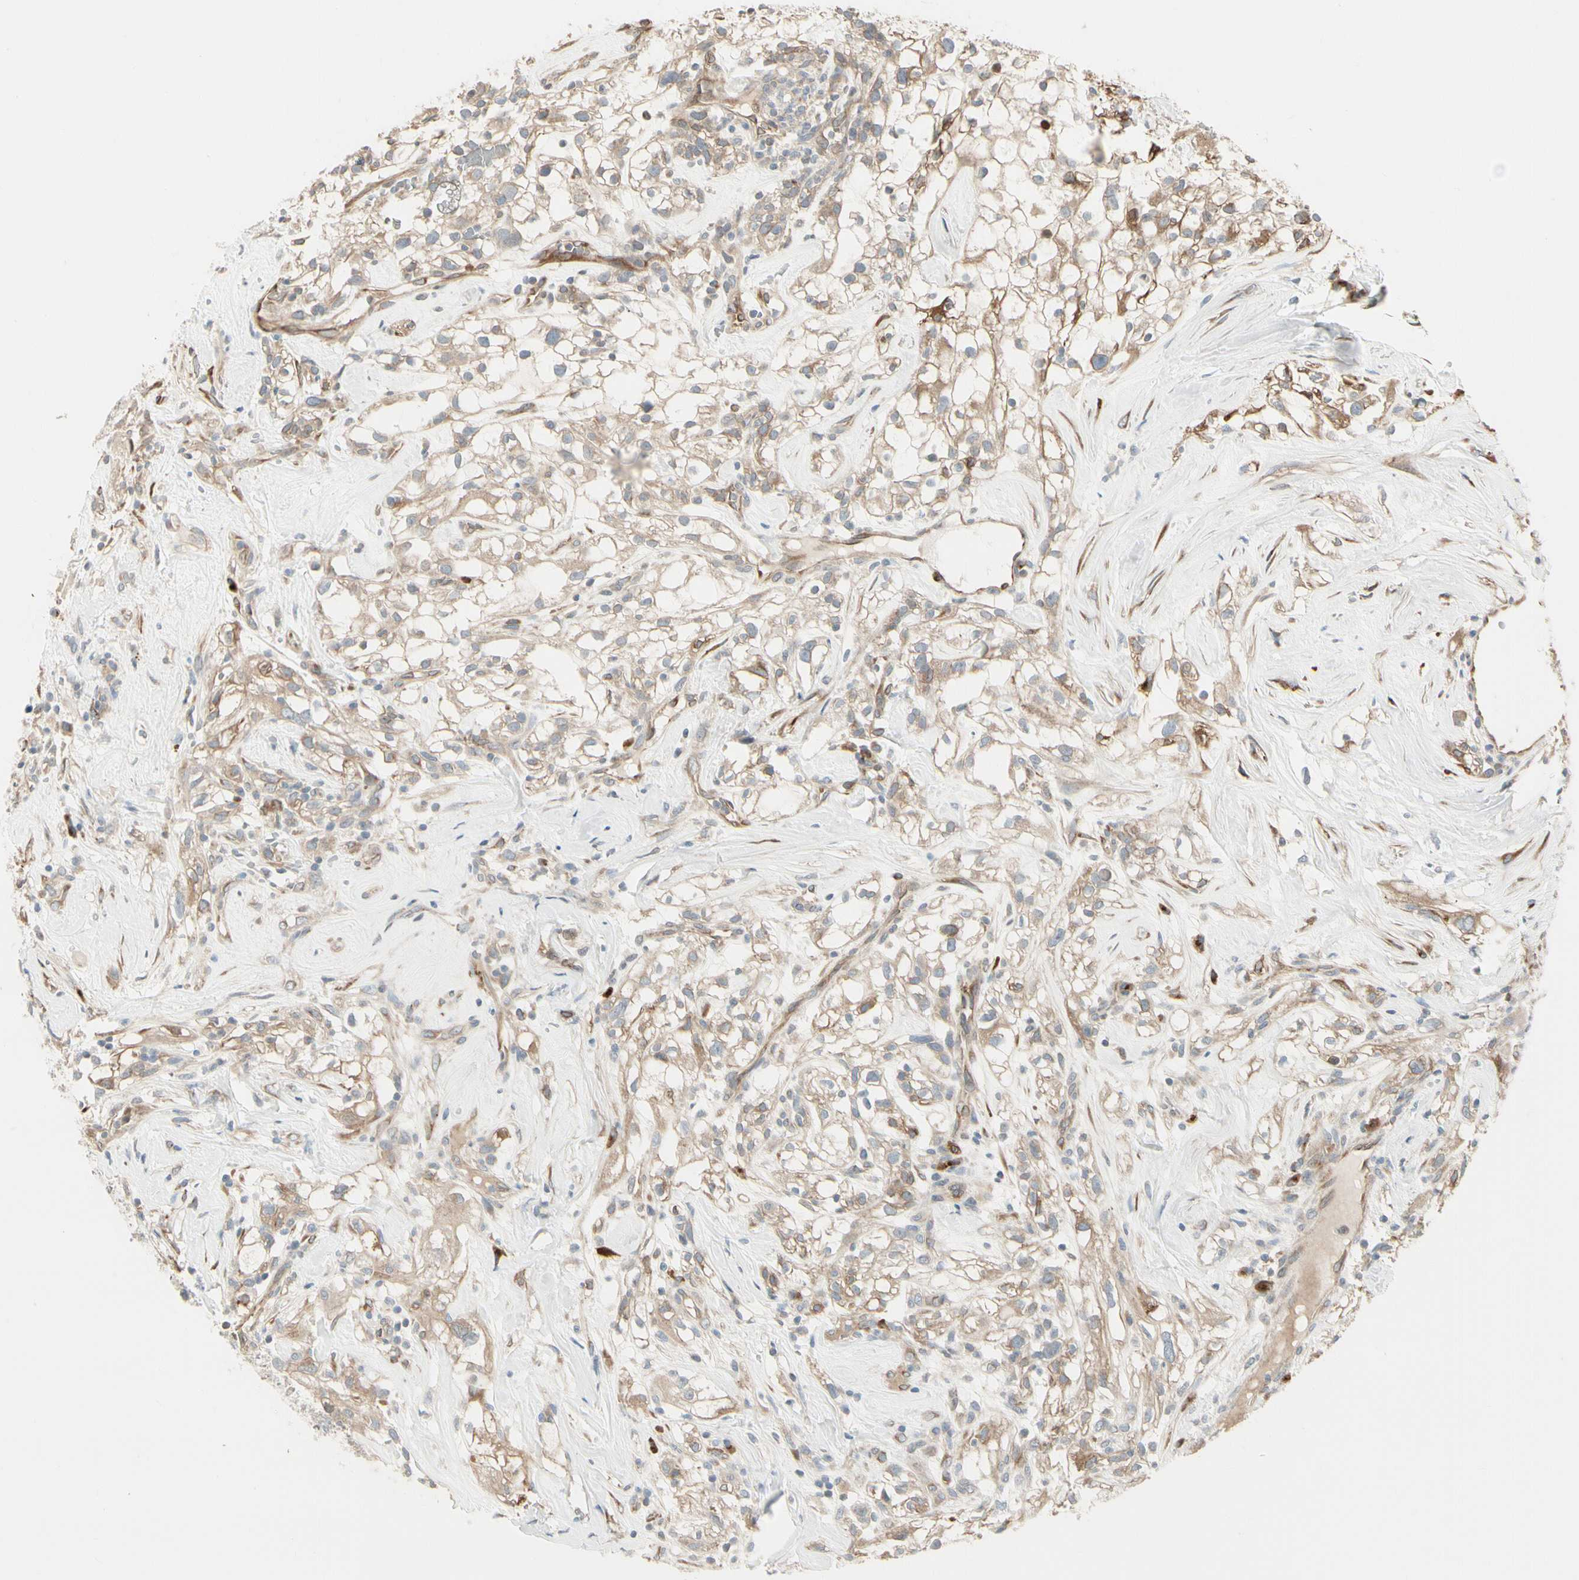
{"staining": {"intensity": "moderate", "quantity": ">75%", "location": "cytoplasmic/membranous"}, "tissue": "renal cancer", "cell_type": "Tumor cells", "image_type": "cancer", "snomed": [{"axis": "morphology", "description": "Adenocarcinoma, NOS"}, {"axis": "topography", "description": "Kidney"}], "caption": "IHC micrograph of neoplastic tissue: human renal adenocarcinoma stained using immunohistochemistry reveals medium levels of moderate protein expression localized specifically in the cytoplasmic/membranous of tumor cells, appearing as a cytoplasmic/membranous brown color.", "gene": "NUCB2", "patient": {"sex": "female", "age": 60}}